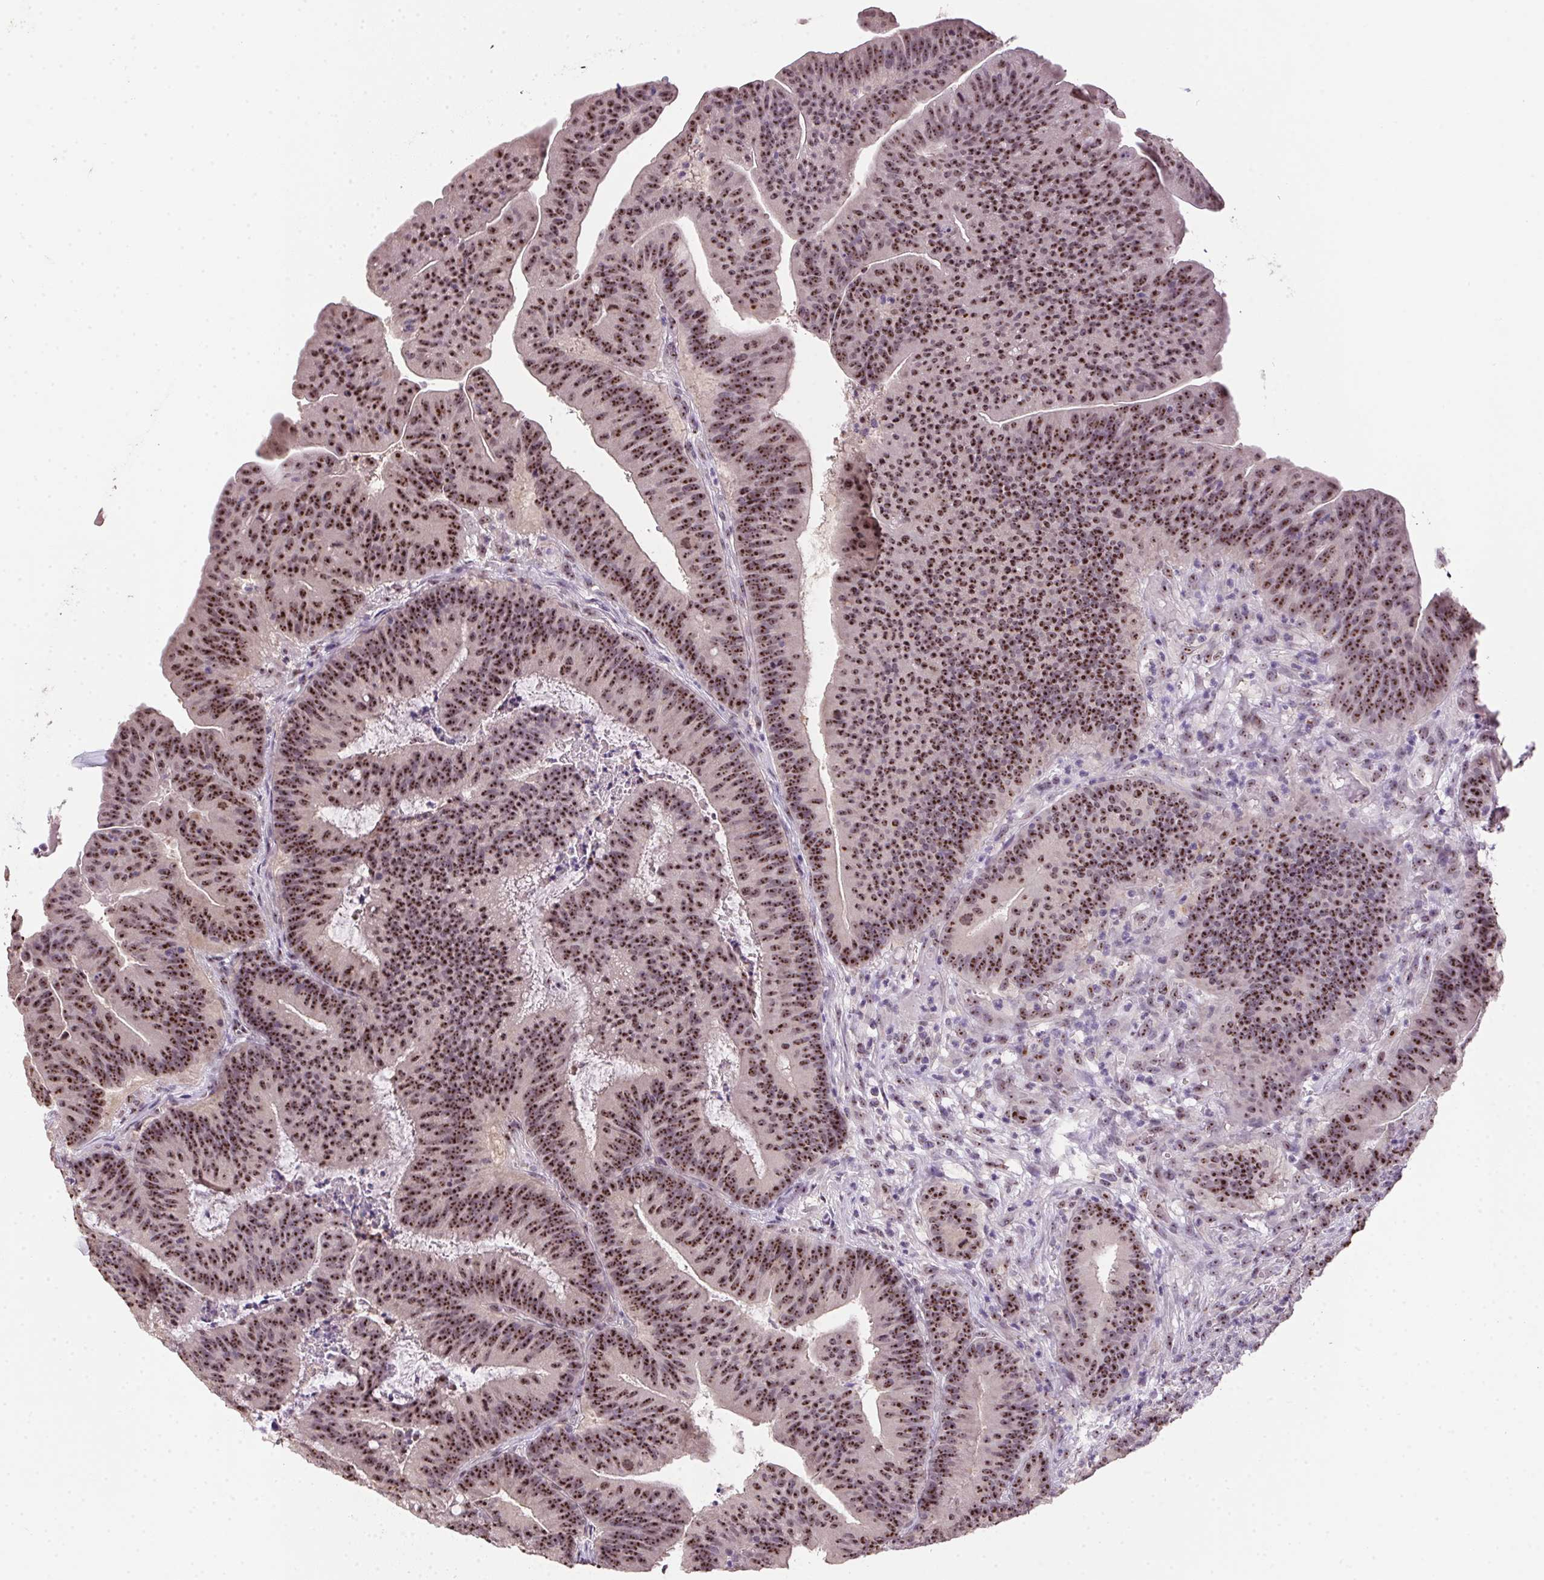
{"staining": {"intensity": "moderate", "quantity": ">75%", "location": "nuclear"}, "tissue": "colorectal cancer", "cell_type": "Tumor cells", "image_type": "cancer", "snomed": [{"axis": "morphology", "description": "Adenocarcinoma, NOS"}, {"axis": "topography", "description": "Colon"}], "caption": "IHC image of neoplastic tissue: colorectal cancer stained using immunohistochemistry (IHC) displays medium levels of moderate protein expression localized specifically in the nuclear of tumor cells, appearing as a nuclear brown color.", "gene": "BATF2", "patient": {"sex": "female", "age": 78}}